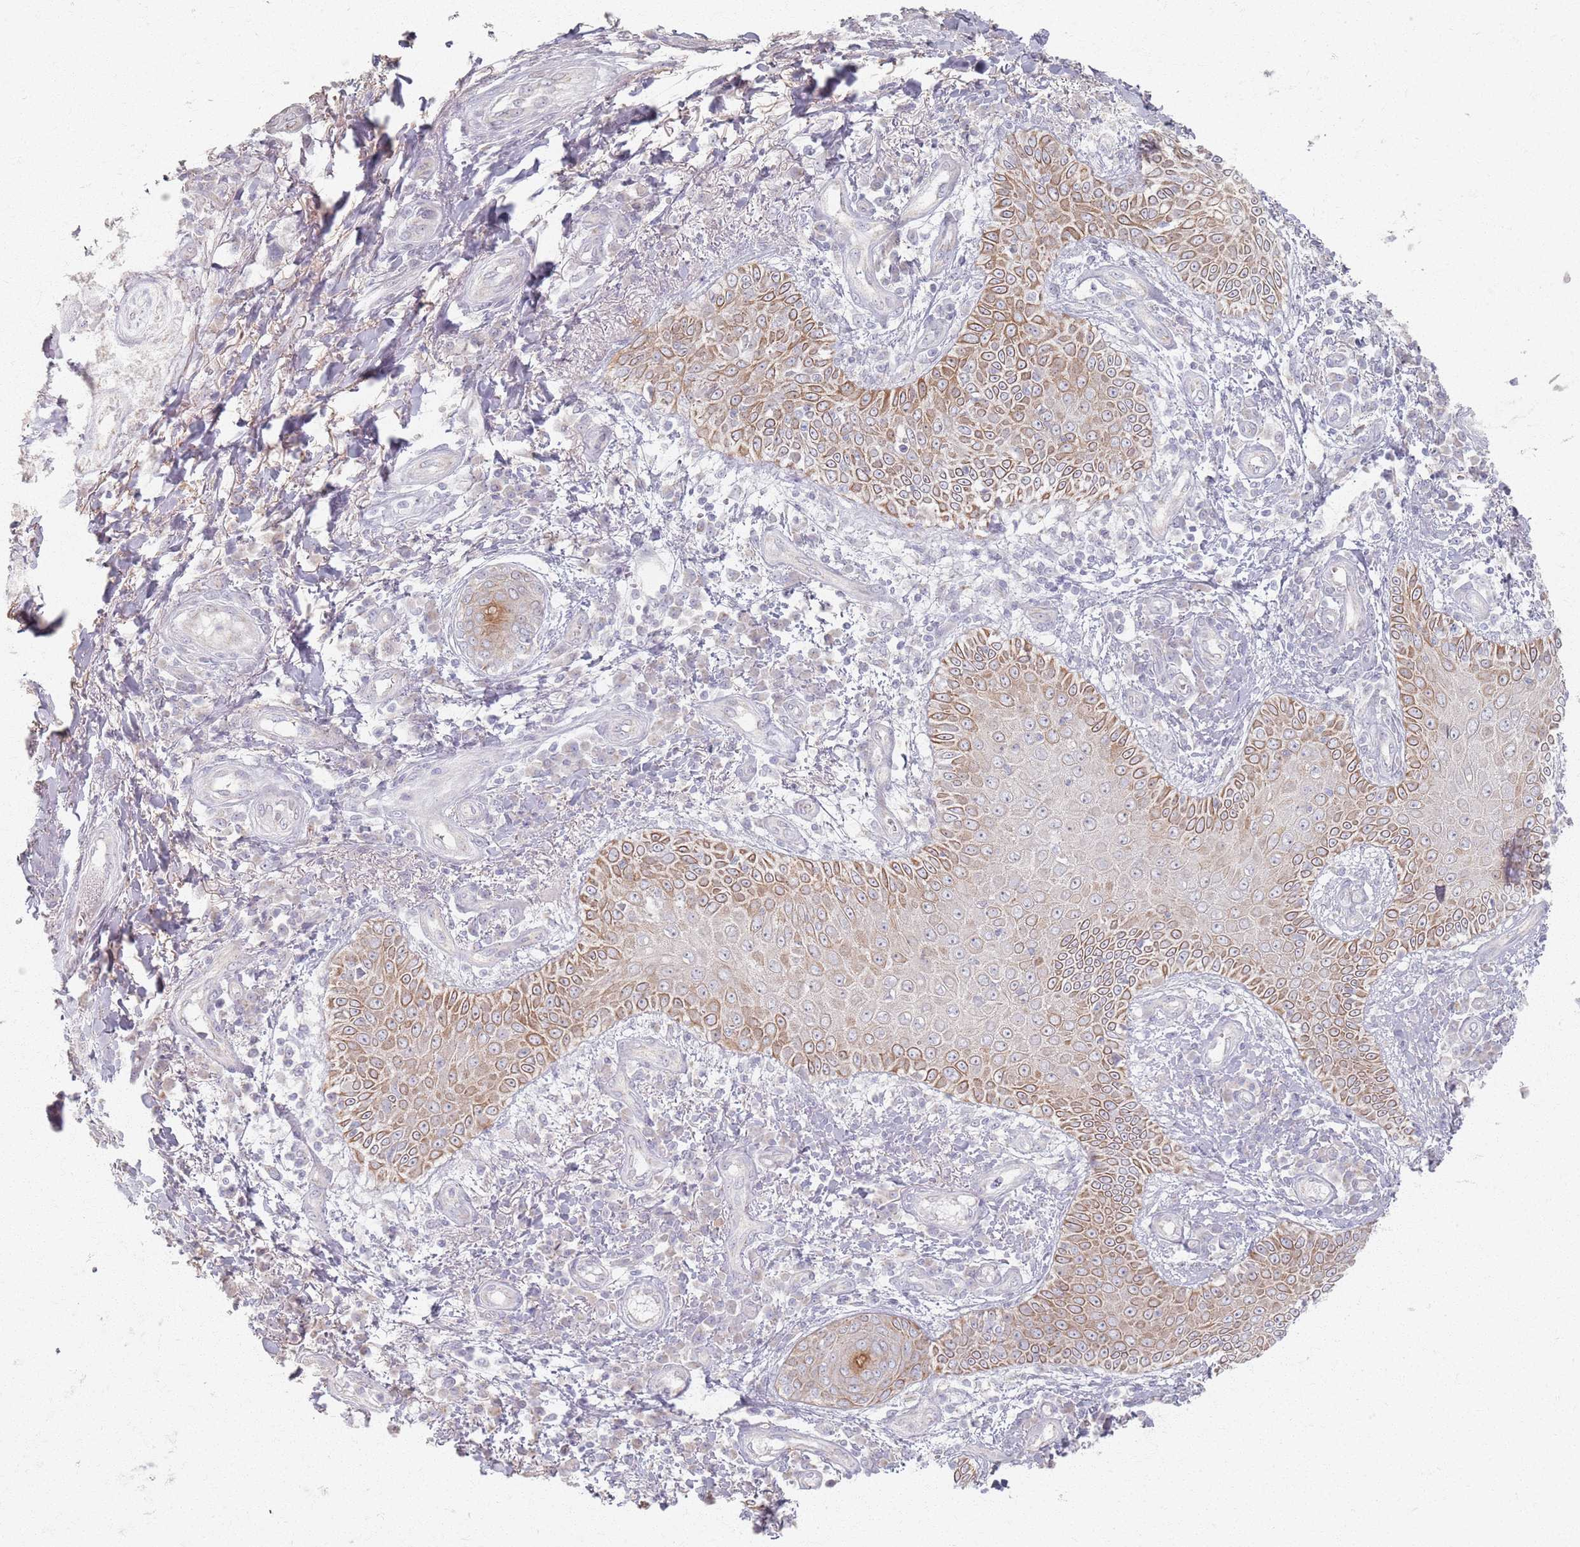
{"staining": {"intensity": "moderate", "quantity": "25%-75%", "location": "cytoplasmic/membranous"}, "tissue": "skin cancer", "cell_type": "Tumor cells", "image_type": "cancer", "snomed": [{"axis": "morphology", "description": "Squamous cell carcinoma, NOS"}, {"axis": "topography", "description": "Skin"}], "caption": "Moderate cytoplasmic/membranous staining is seen in about 25%-75% of tumor cells in skin cancer.", "gene": "PKD2L2", "patient": {"sex": "male", "age": 70}}